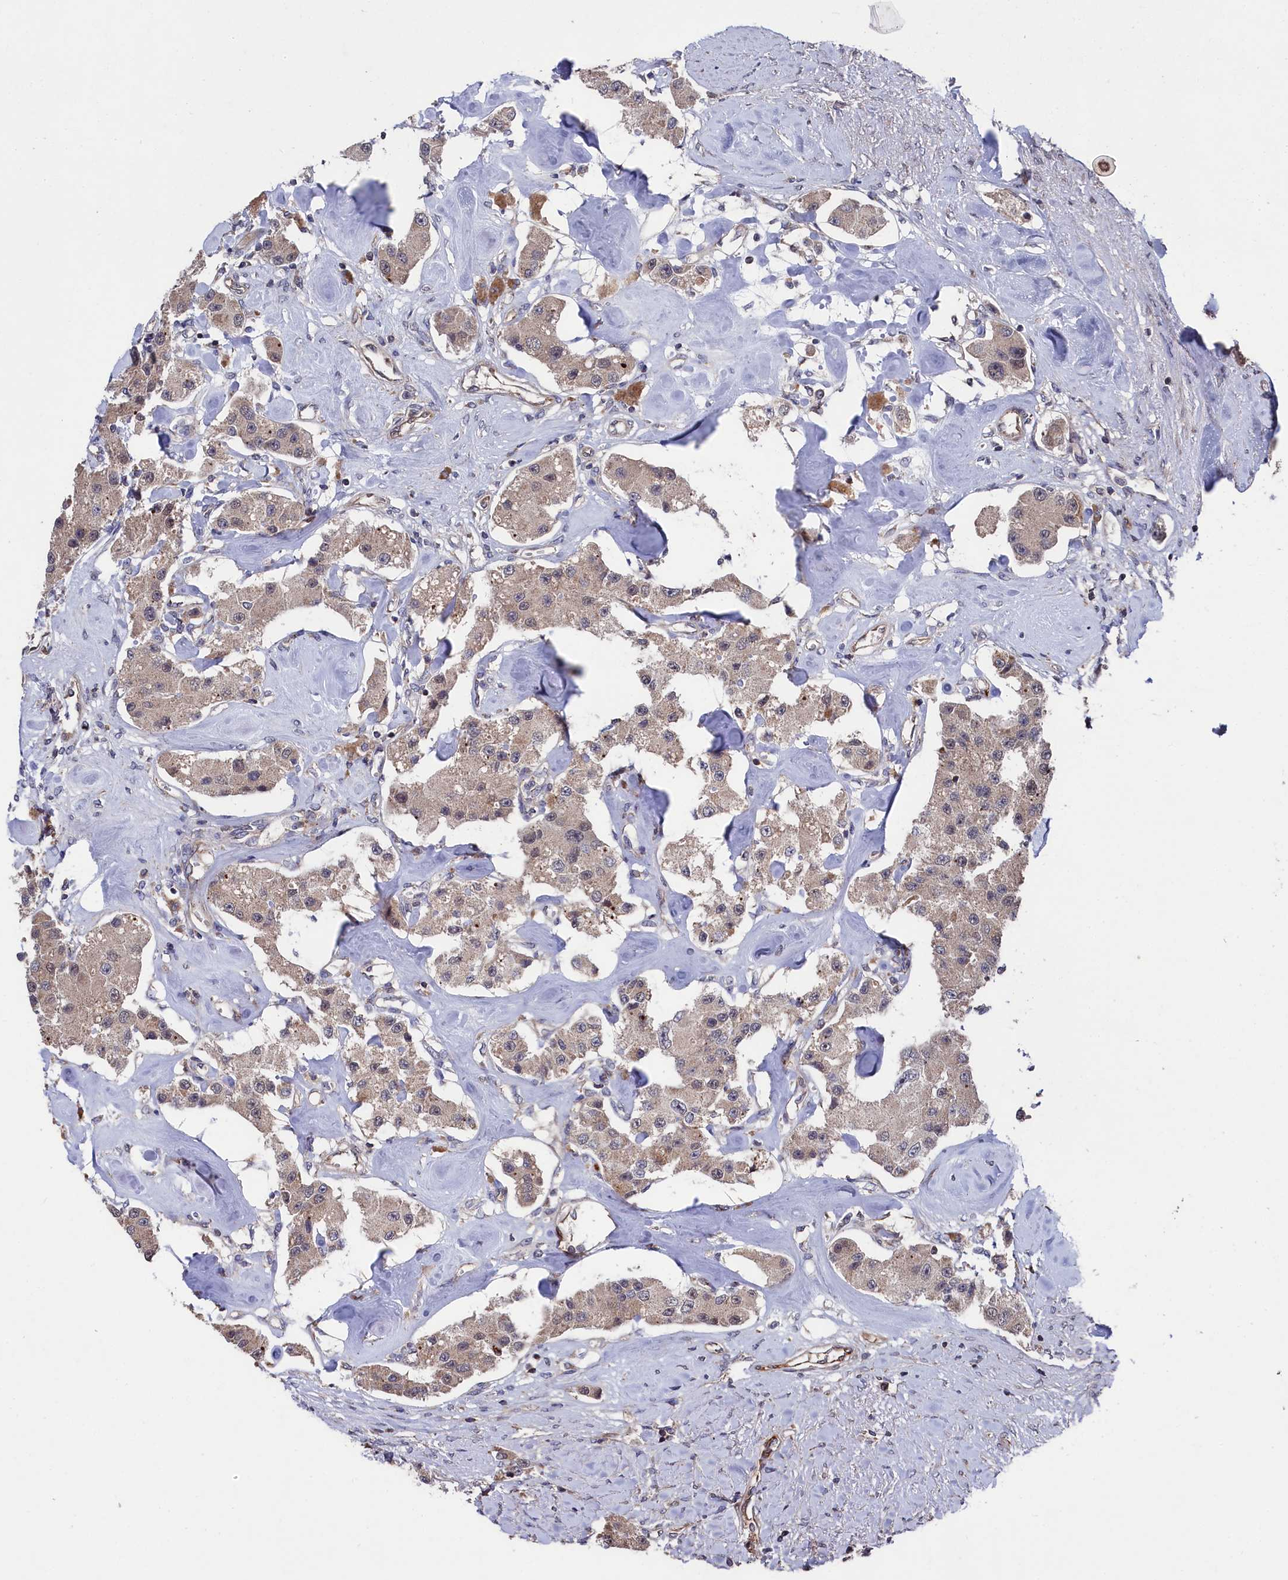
{"staining": {"intensity": "weak", "quantity": ">75%", "location": "cytoplasmic/membranous"}, "tissue": "carcinoid", "cell_type": "Tumor cells", "image_type": "cancer", "snomed": [{"axis": "morphology", "description": "Carcinoid, malignant, NOS"}, {"axis": "topography", "description": "Pancreas"}], "caption": "Protein analysis of malignant carcinoid tissue reveals weak cytoplasmic/membranous positivity in approximately >75% of tumor cells.", "gene": "SUPV3L1", "patient": {"sex": "male", "age": 41}}